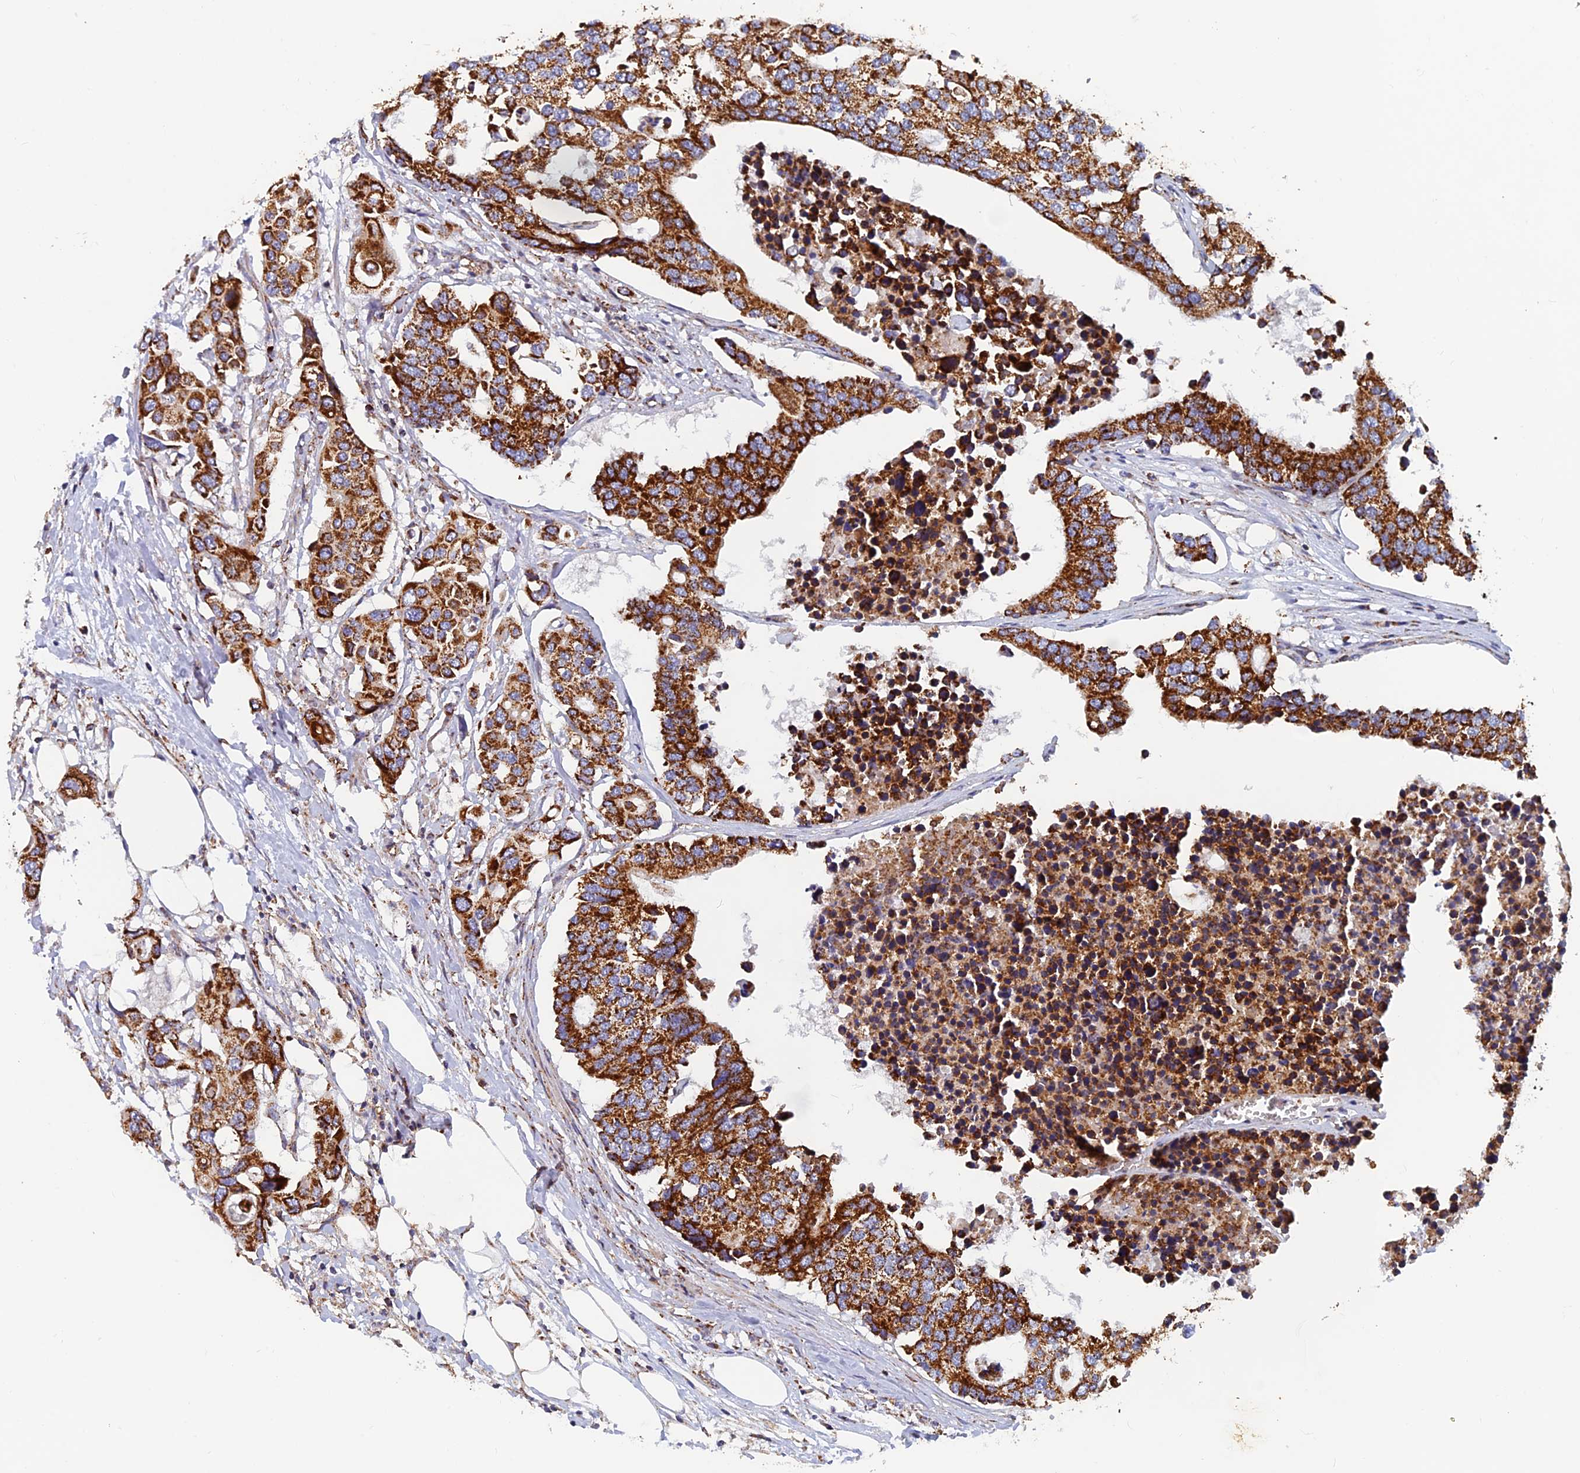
{"staining": {"intensity": "strong", "quantity": ">75%", "location": "cytoplasmic/membranous"}, "tissue": "colorectal cancer", "cell_type": "Tumor cells", "image_type": "cancer", "snomed": [{"axis": "morphology", "description": "Adenocarcinoma, NOS"}, {"axis": "topography", "description": "Colon"}], "caption": "DAB (3,3'-diaminobenzidine) immunohistochemical staining of human adenocarcinoma (colorectal) shows strong cytoplasmic/membranous protein positivity in about >75% of tumor cells.", "gene": "MRPS9", "patient": {"sex": "male", "age": 77}}